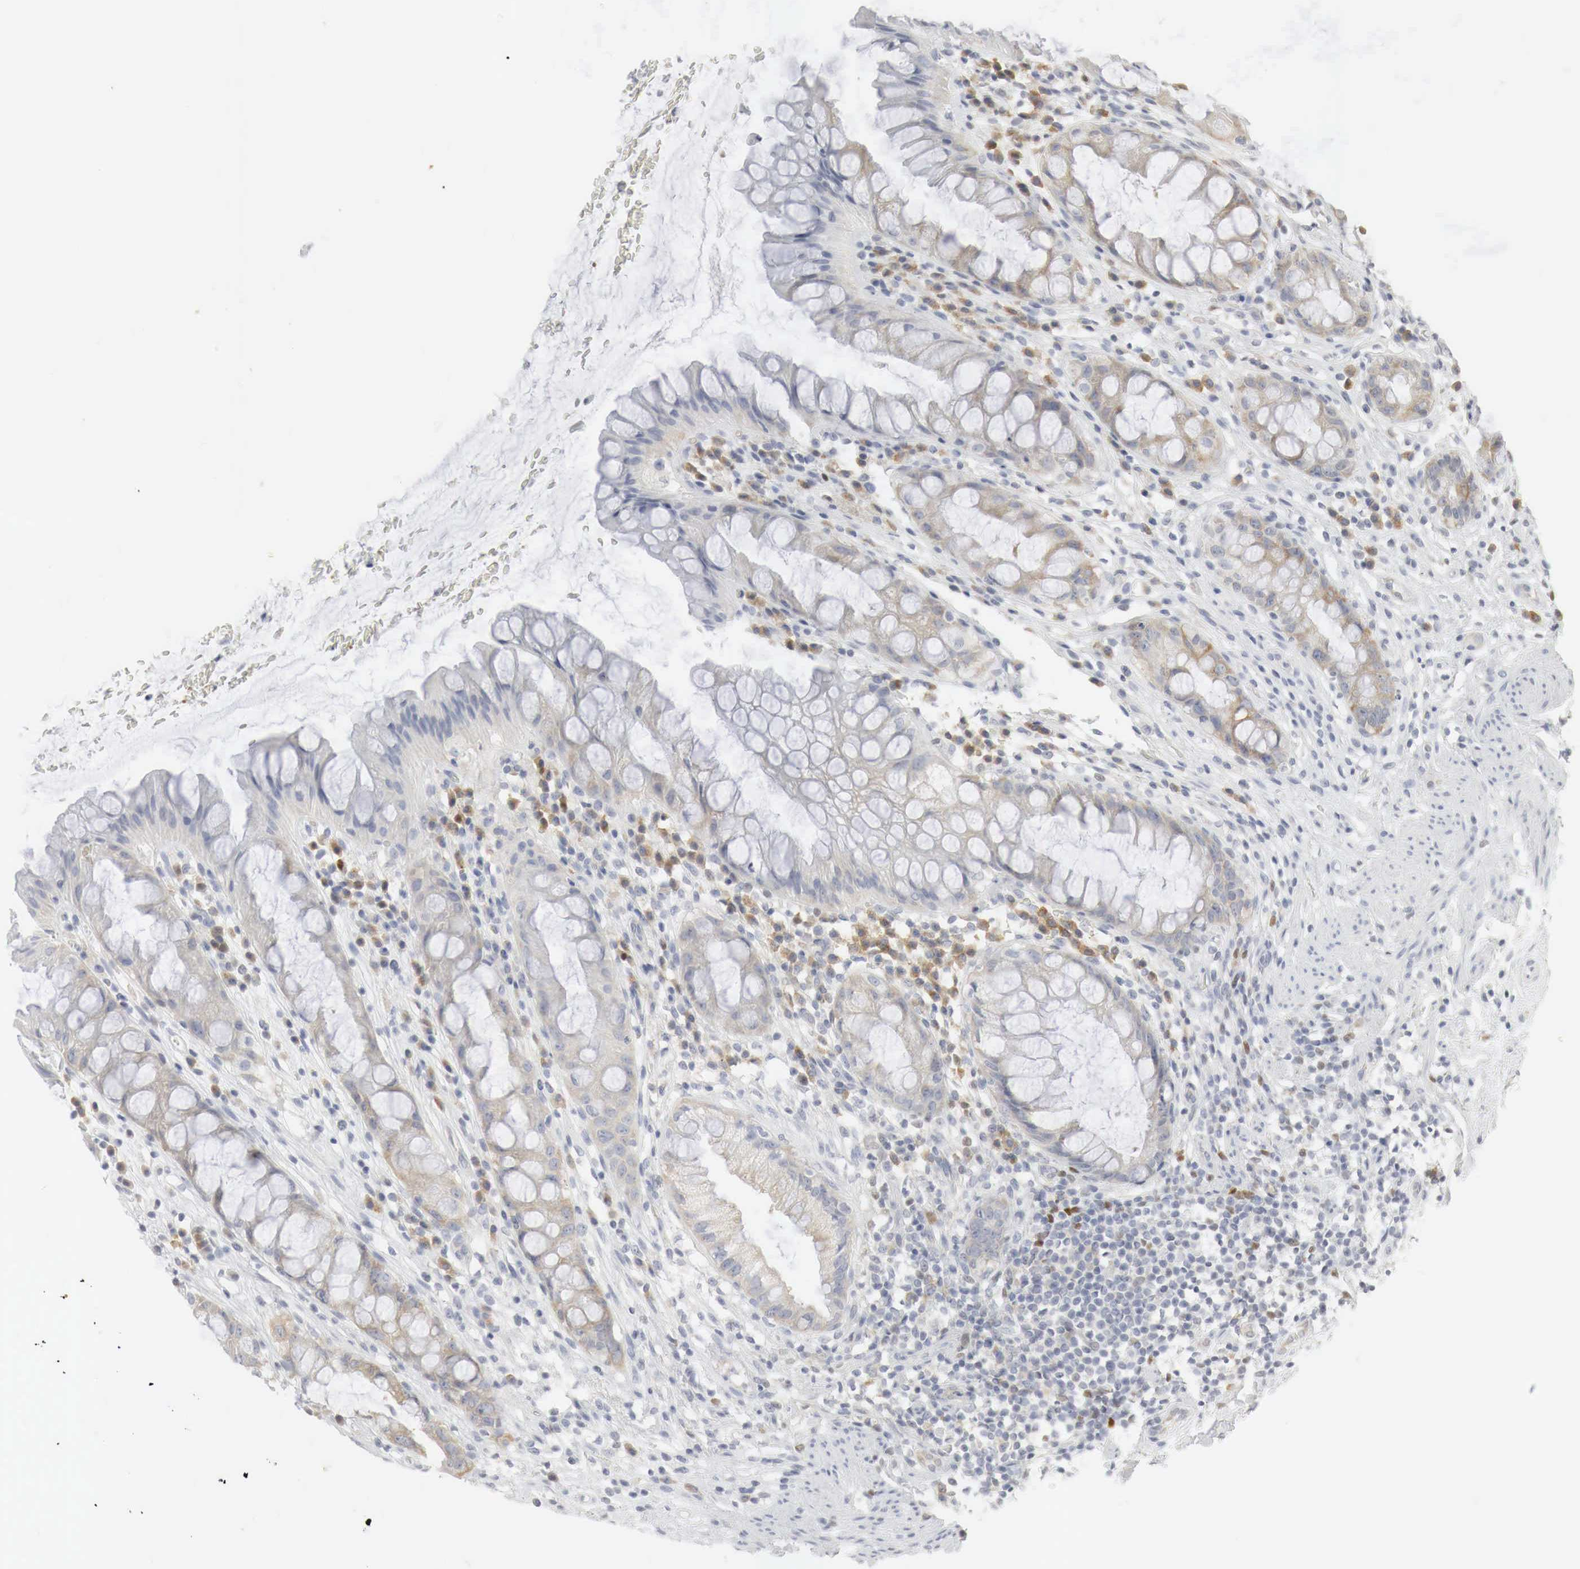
{"staining": {"intensity": "weak", "quantity": "<25%", "location": "cytoplasmic/membranous"}, "tissue": "rectum", "cell_type": "Glandular cells", "image_type": "normal", "snomed": [{"axis": "morphology", "description": "Normal tissue, NOS"}, {"axis": "topography", "description": "Rectum"}], "caption": "Image shows no significant protein staining in glandular cells of benign rectum. (Stains: DAB (3,3'-diaminobenzidine) immunohistochemistry (IHC) with hematoxylin counter stain, Microscopy: brightfield microscopy at high magnification).", "gene": "TP63", "patient": {"sex": "male", "age": 65}}